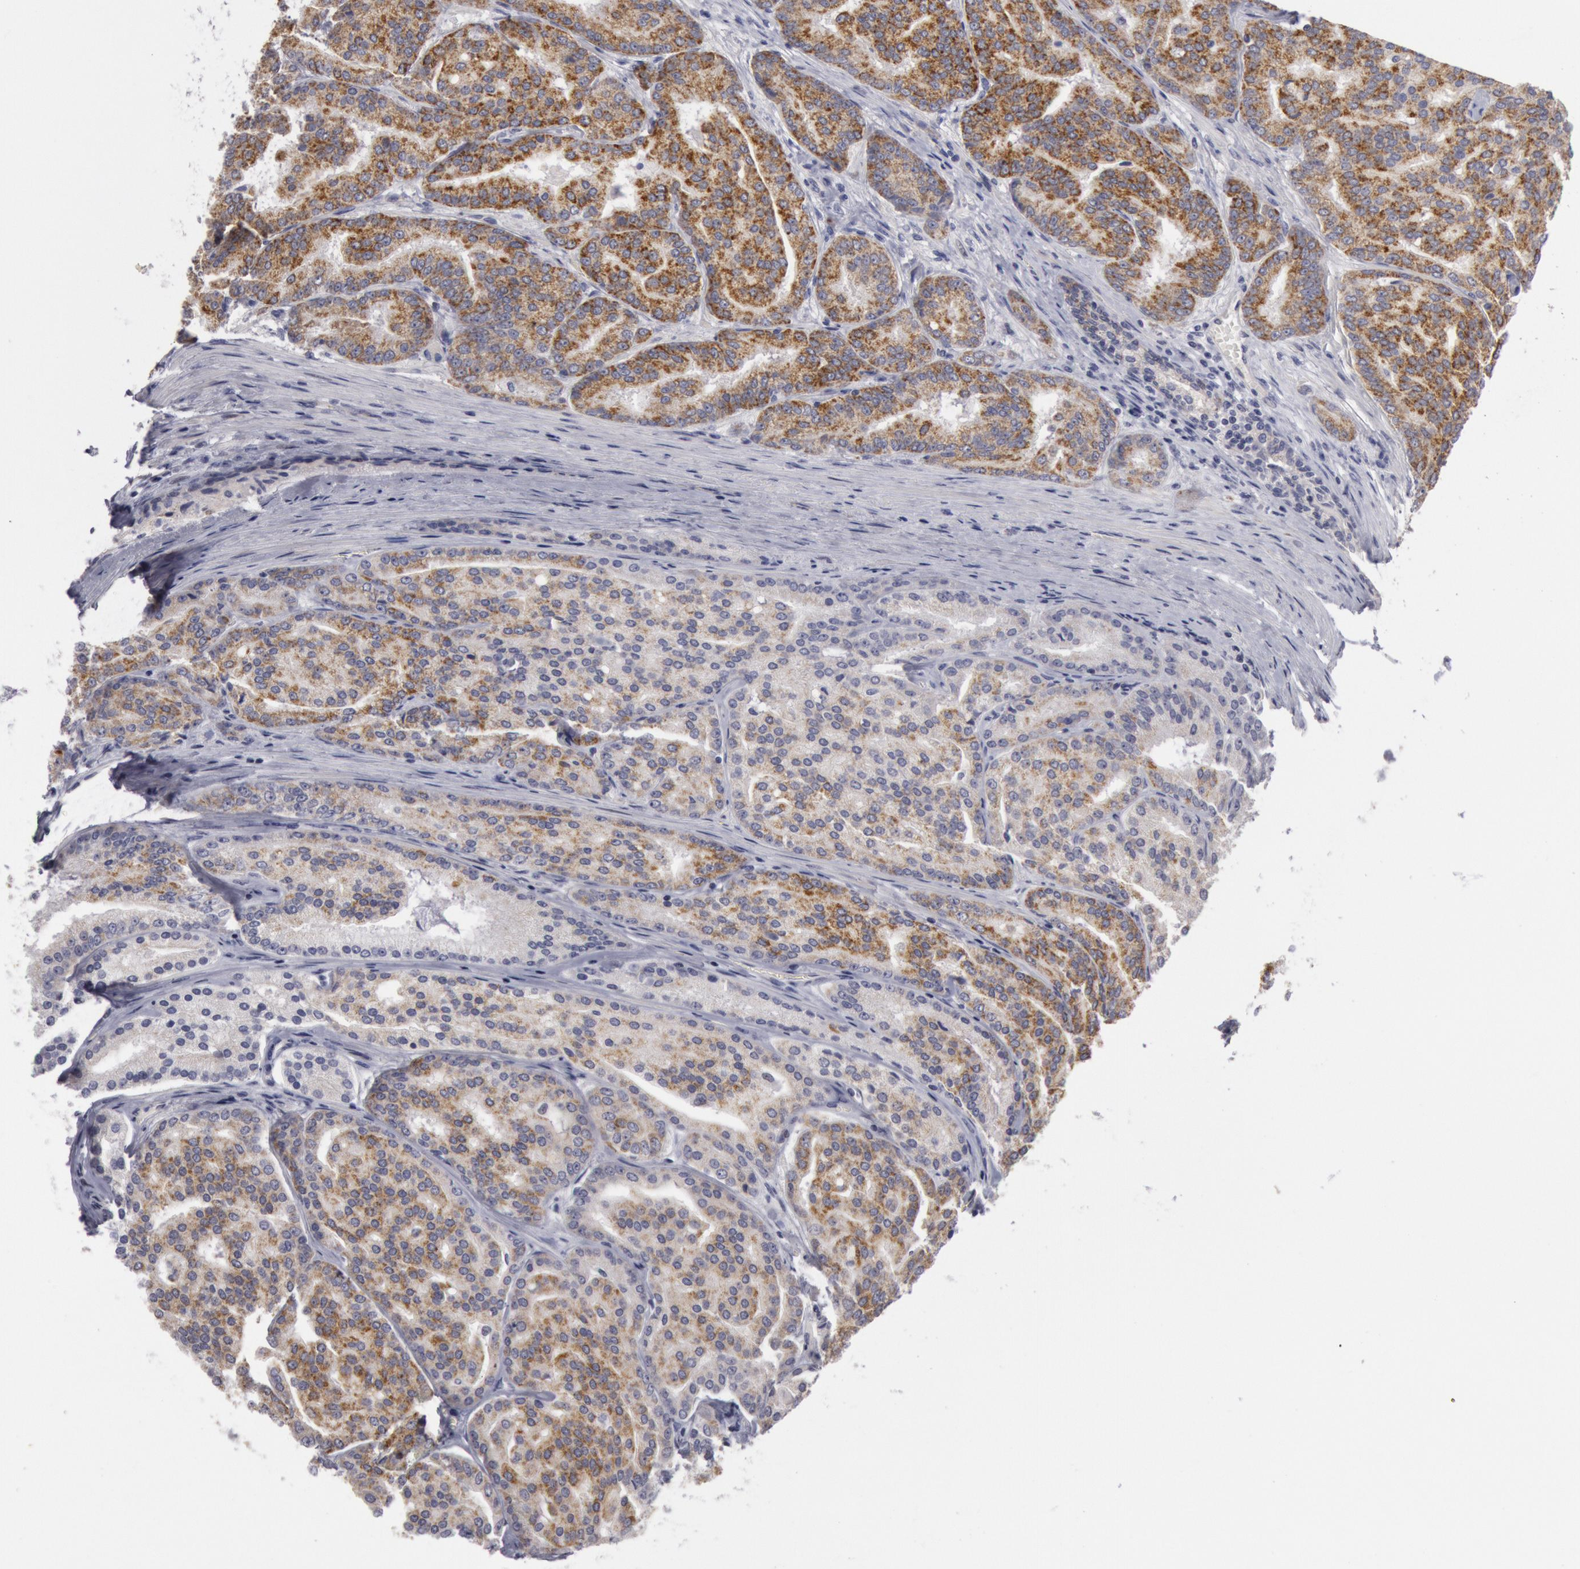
{"staining": {"intensity": "strong", "quantity": ">75%", "location": "cytoplasmic/membranous"}, "tissue": "prostate cancer", "cell_type": "Tumor cells", "image_type": "cancer", "snomed": [{"axis": "morphology", "description": "Adenocarcinoma, High grade"}, {"axis": "topography", "description": "Prostate"}], "caption": "The immunohistochemical stain labels strong cytoplasmic/membranous staining in tumor cells of prostate cancer tissue.", "gene": "JOSD1", "patient": {"sex": "male", "age": 64}}